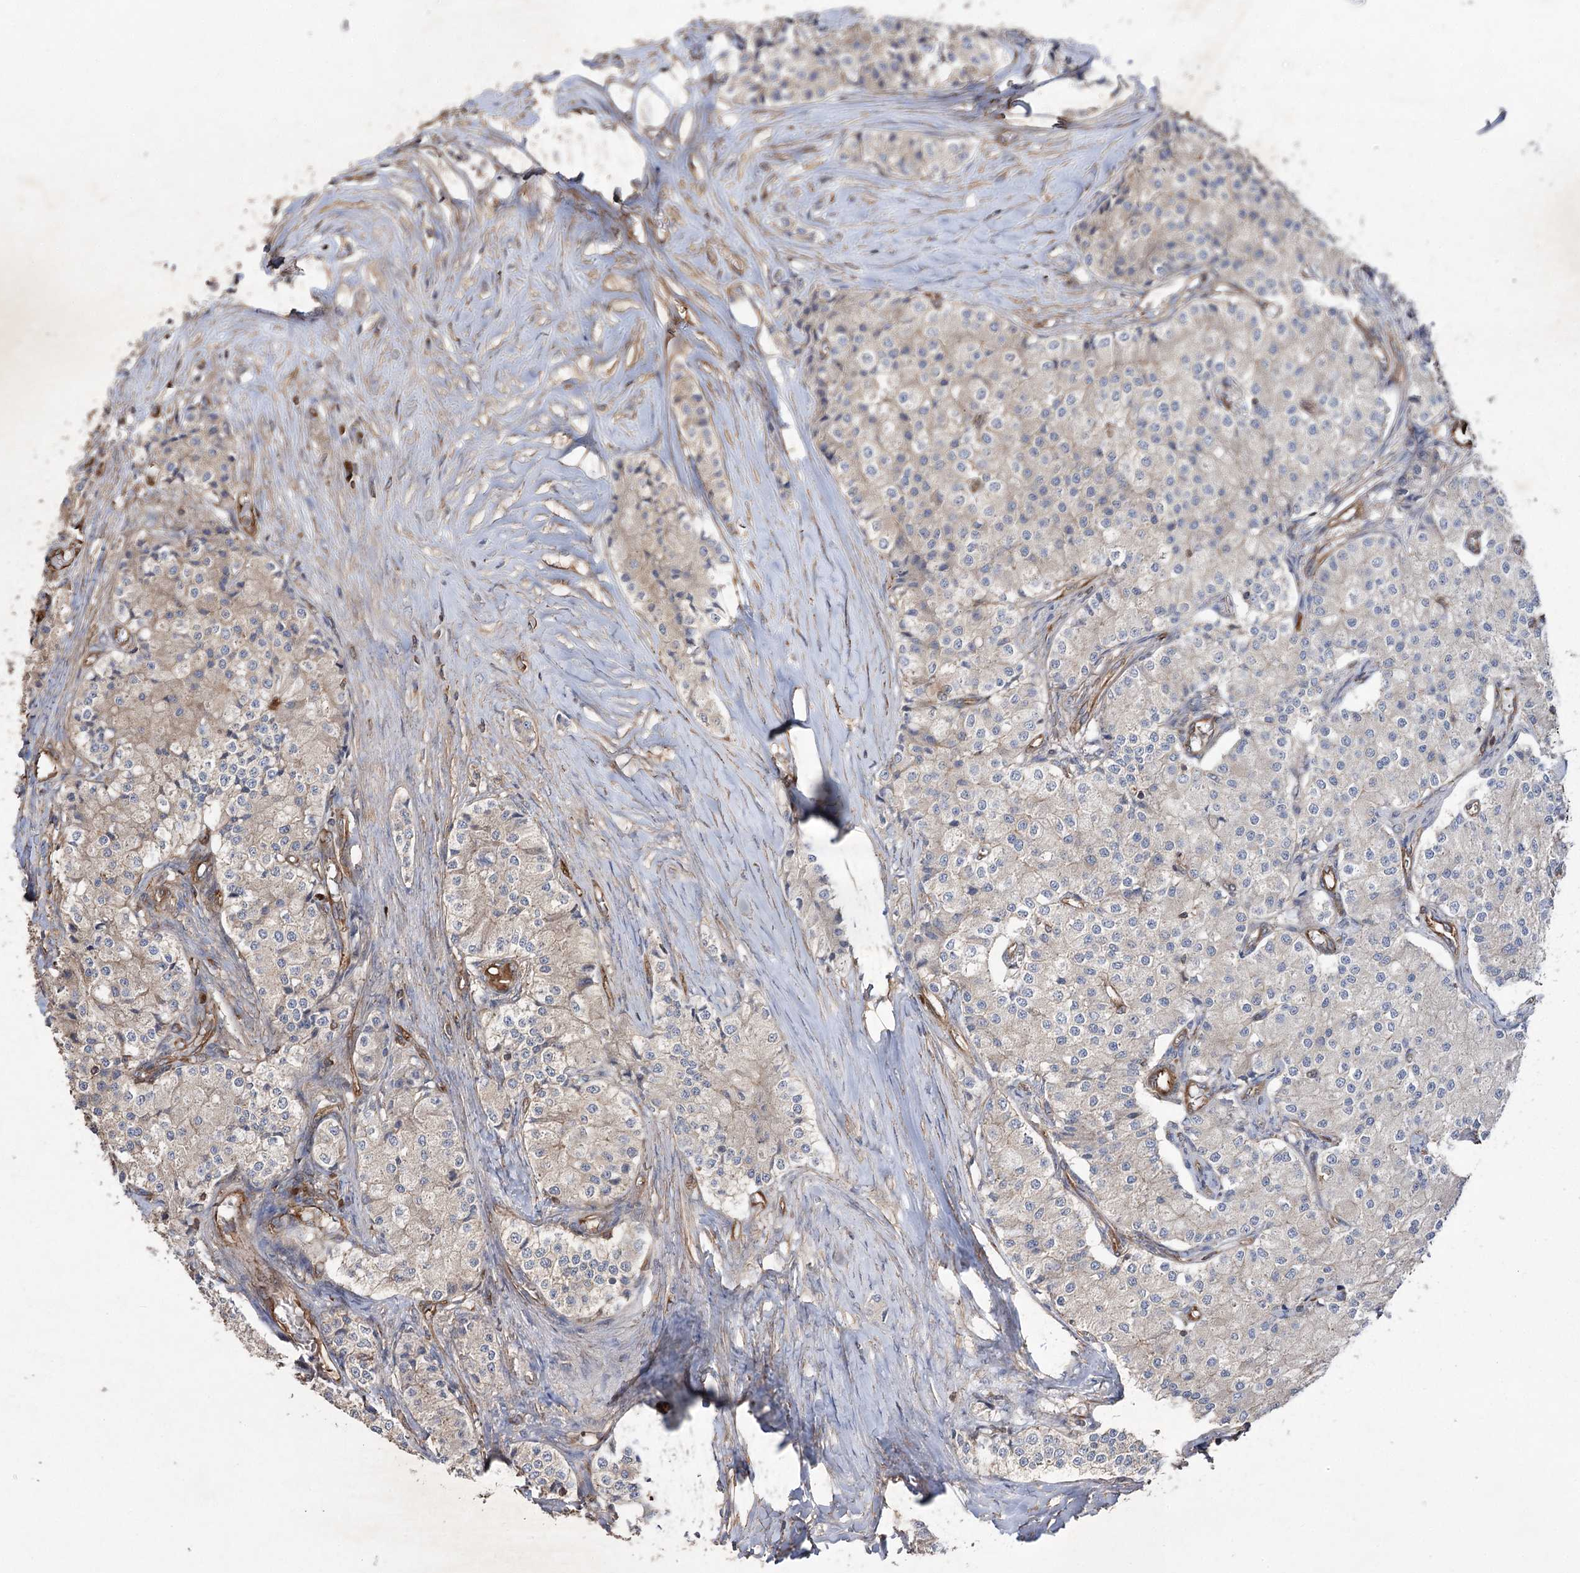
{"staining": {"intensity": "negative", "quantity": "none", "location": "none"}, "tissue": "carcinoid", "cell_type": "Tumor cells", "image_type": "cancer", "snomed": [{"axis": "morphology", "description": "Carcinoid, malignant, NOS"}, {"axis": "topography", "description": "Colon"}], "caption": "Immunohistochemical staining of carcinoid displays no significant expression in tumor cells. (Brightfield microscopy of DAB immunohistochemistry (IHC) at high magnification).", "gene": "LARS2", "patient": {"sex": "female", "age": 52}}